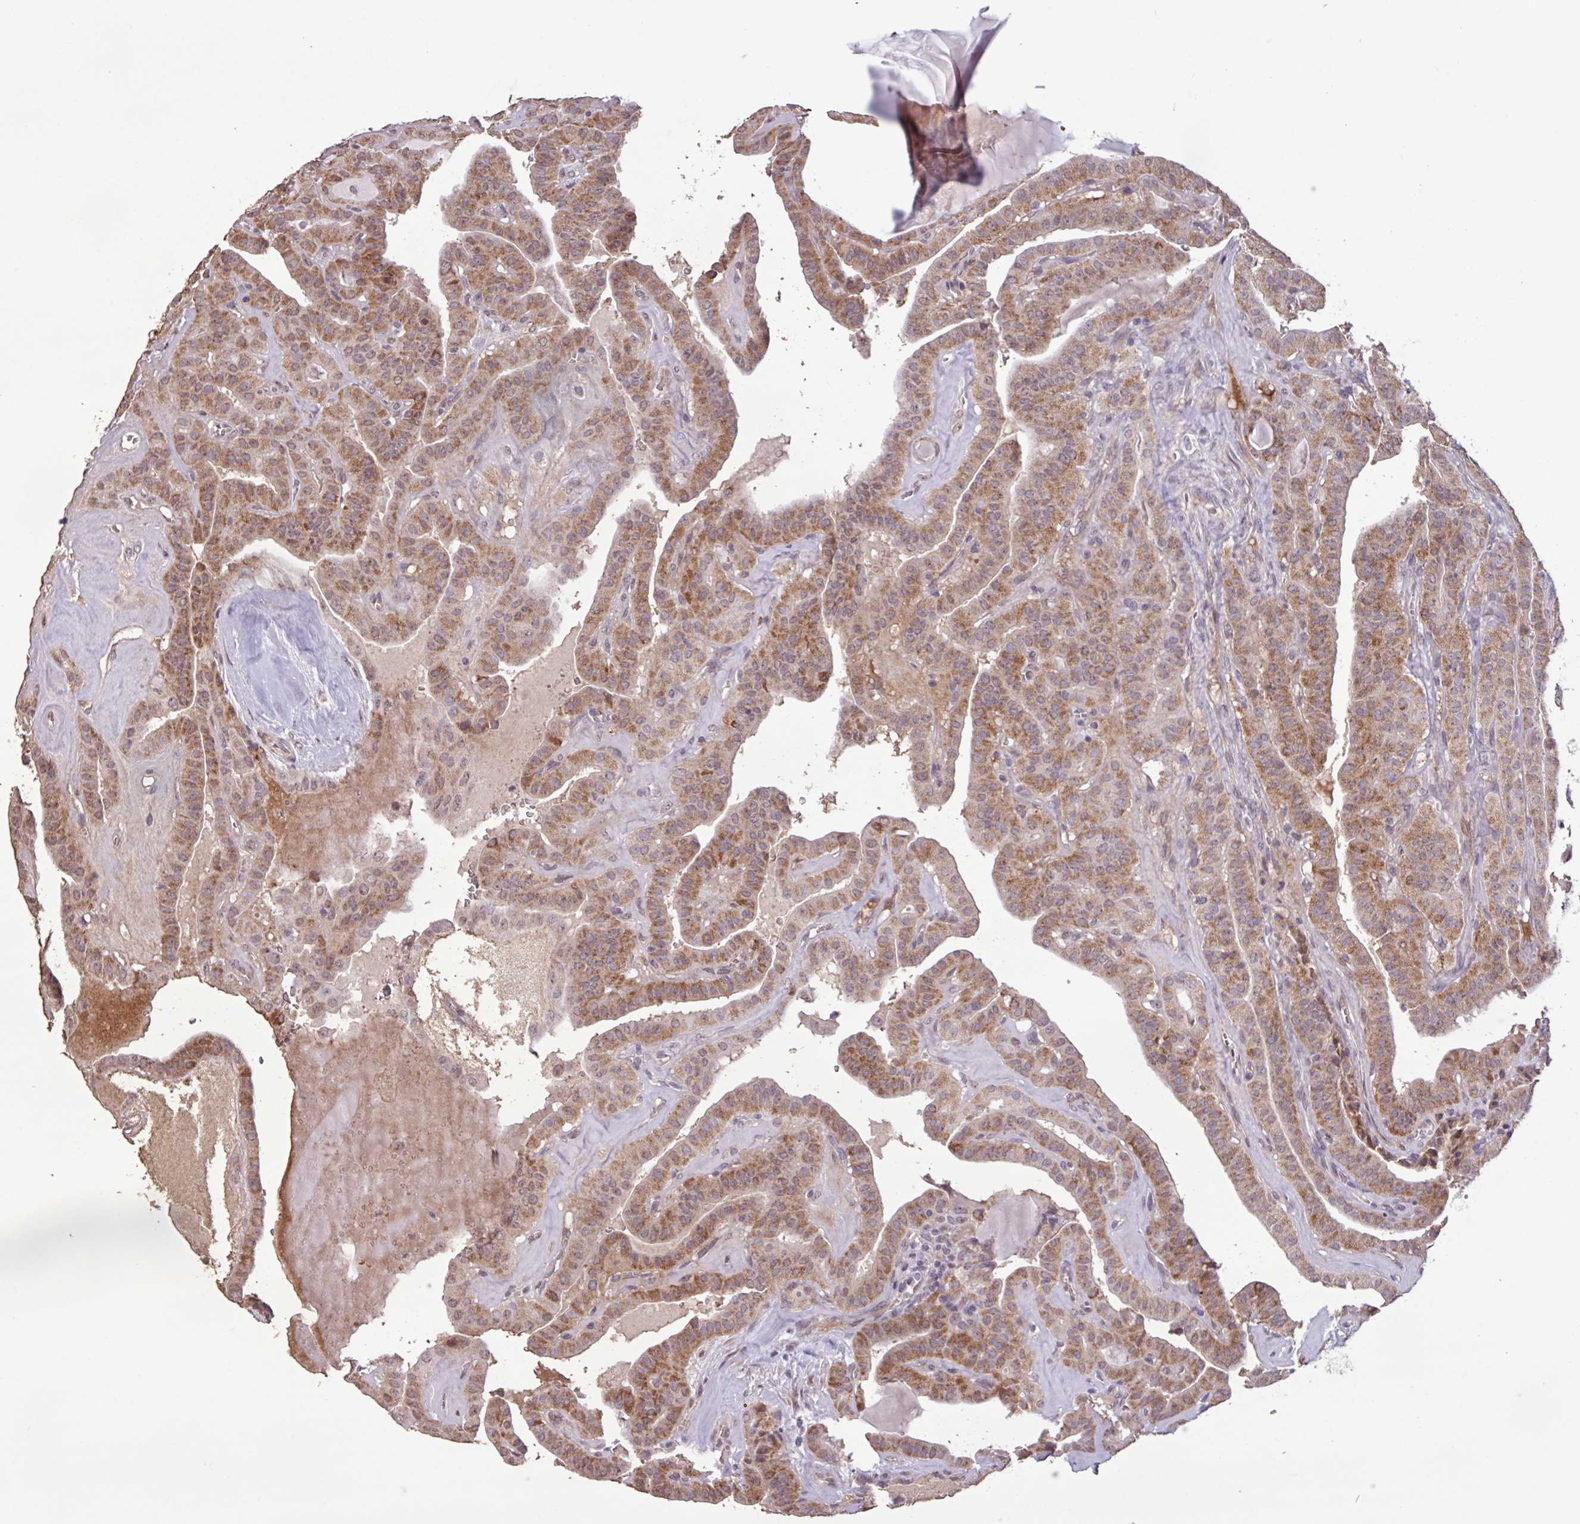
{"staining": {"intensity": "moderate", "quantity": ">75%", "location": "cytoplasmic/membranous"}, "tissue": "thyroid cancer", "cell_type": "Tumor cells", "image_type": "cancer", "snomed": [{"axis": "morphology", "description": "Papillary adenocarcinoma, NOS"}, {"axis": "topography", "description": "Thyroid gland"}], "caption": "Immunohistochemical staining of thyroid cancer displays moderate cytoplasmic/membranous protein staining in approximately >75% of tumor cells. The staining was performed using DAB (3,3'-diaminobenzidine), with brown indicating positive protein expression. Nuclei are stained blue with hematoxylin.", "gene": "L3MBTL3", "patient": {"sex": "male", "age": 52}}